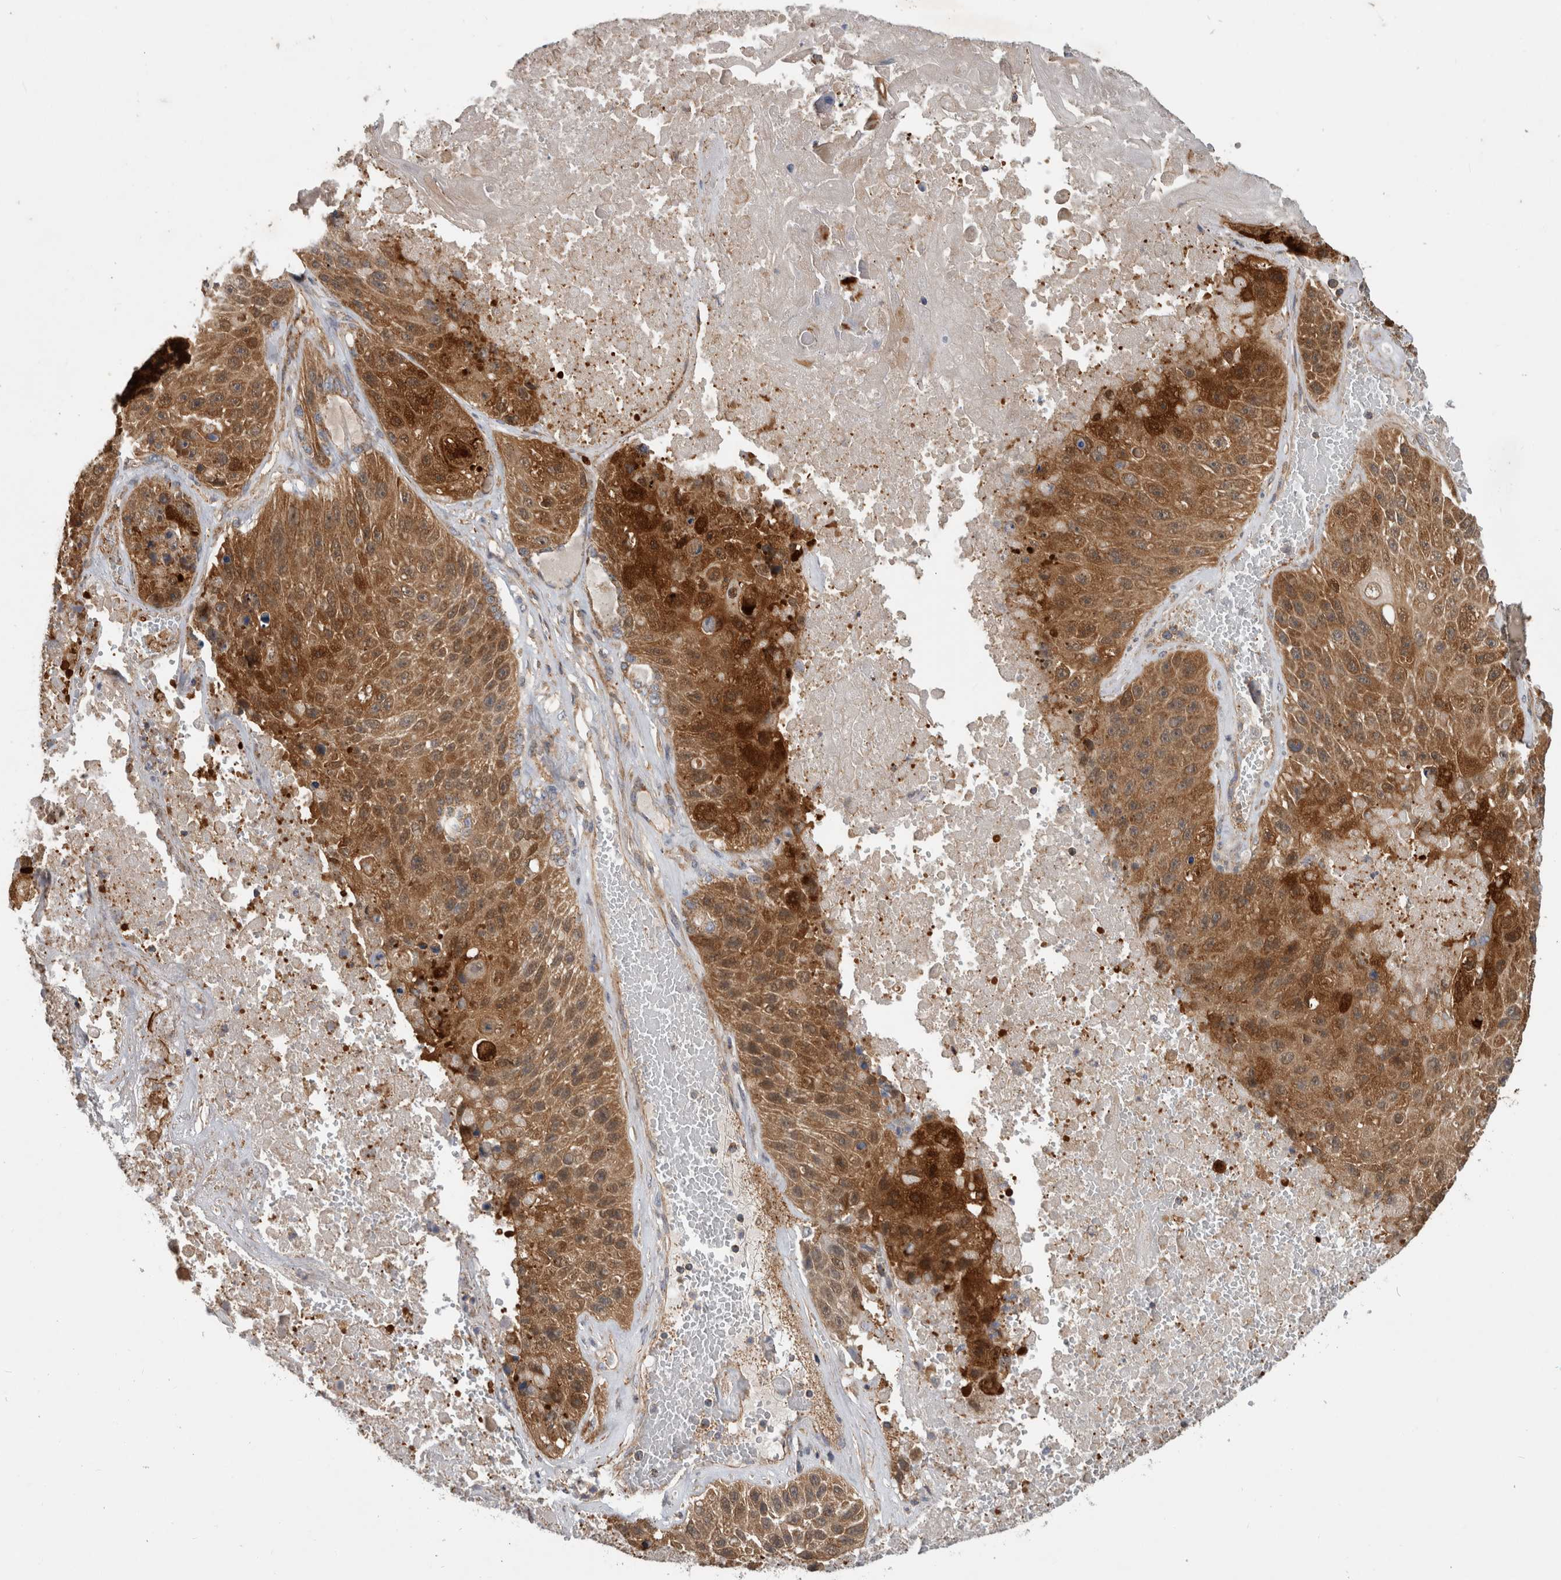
{"staining": {"intensity": "moderate", "quantity": ">75%", "location": "cytoplasmic/membranous"}, "tissue": "lung cancer", "cell_type": "Tumor cells", "image_type": "cancer", "snomed": [{"axis": "morphology", "description": "Squamous cell carcinoma, NOS"}, {"axis": "topography", "description": "Lung"}], "caption": "Protein staining of lung squamous cell carcinoma tissue displays moderate cytoplasmic/membranous positivity in about >75% of tumor cells.", "gene": "SFXN2", "patient": {"sex": "male", "age": 61}}